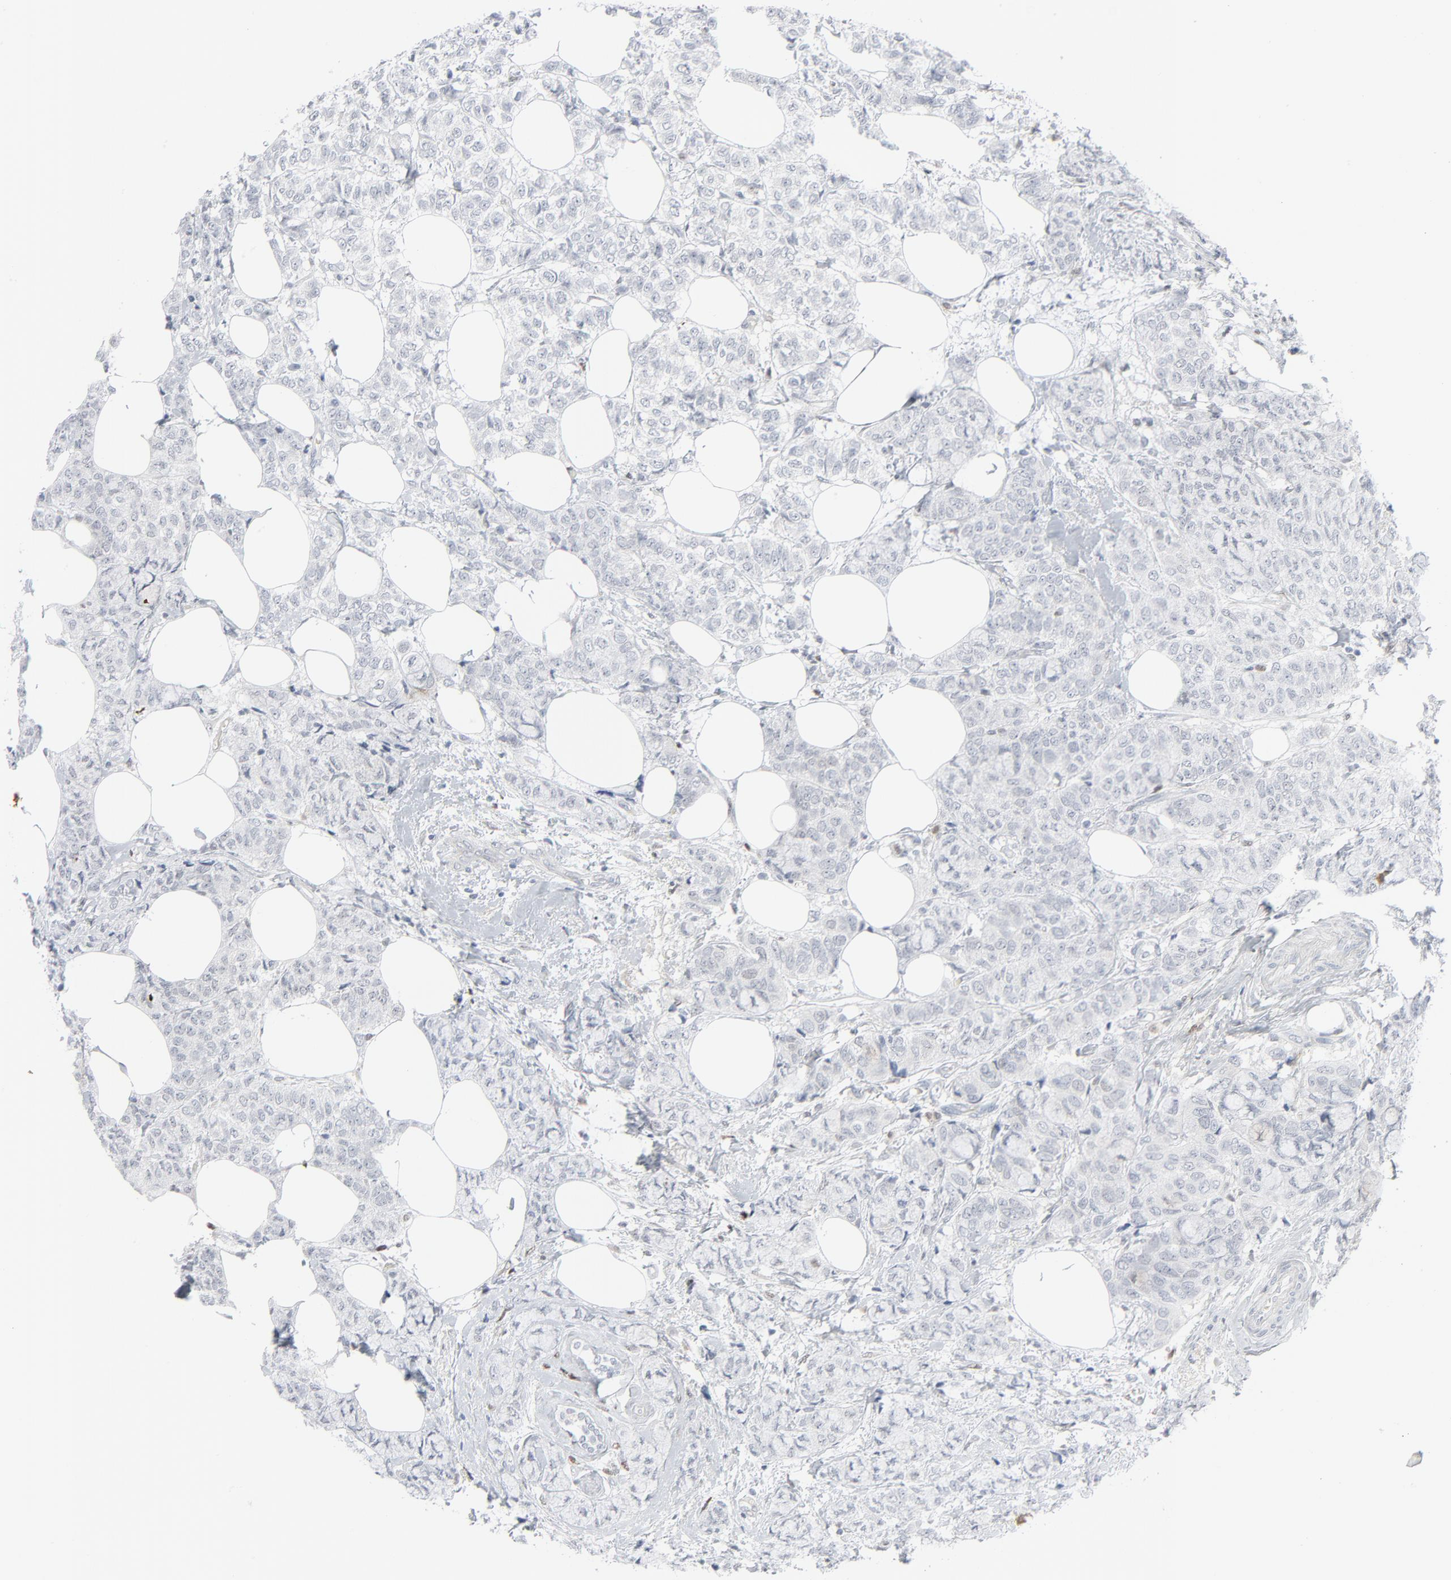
{"staining": {"intensity": "negative", "quantity": "none", "location": "none"}, "tissue": "breast cancer", "cell_type": "Tumor cells", "image_type": "cancer", "snomed": [{"axis": "morphology", "description": "Lobular carcinoma"}, {"axis": "topography", "description": "Breast"}], "caption": "IHC micrograph of human lobular carcinoma (breast) stained for a protein (brown), which reveals no staining in tumor cells.", "gene": "MITF", "patient": {"sex": "female", "age": 64}}